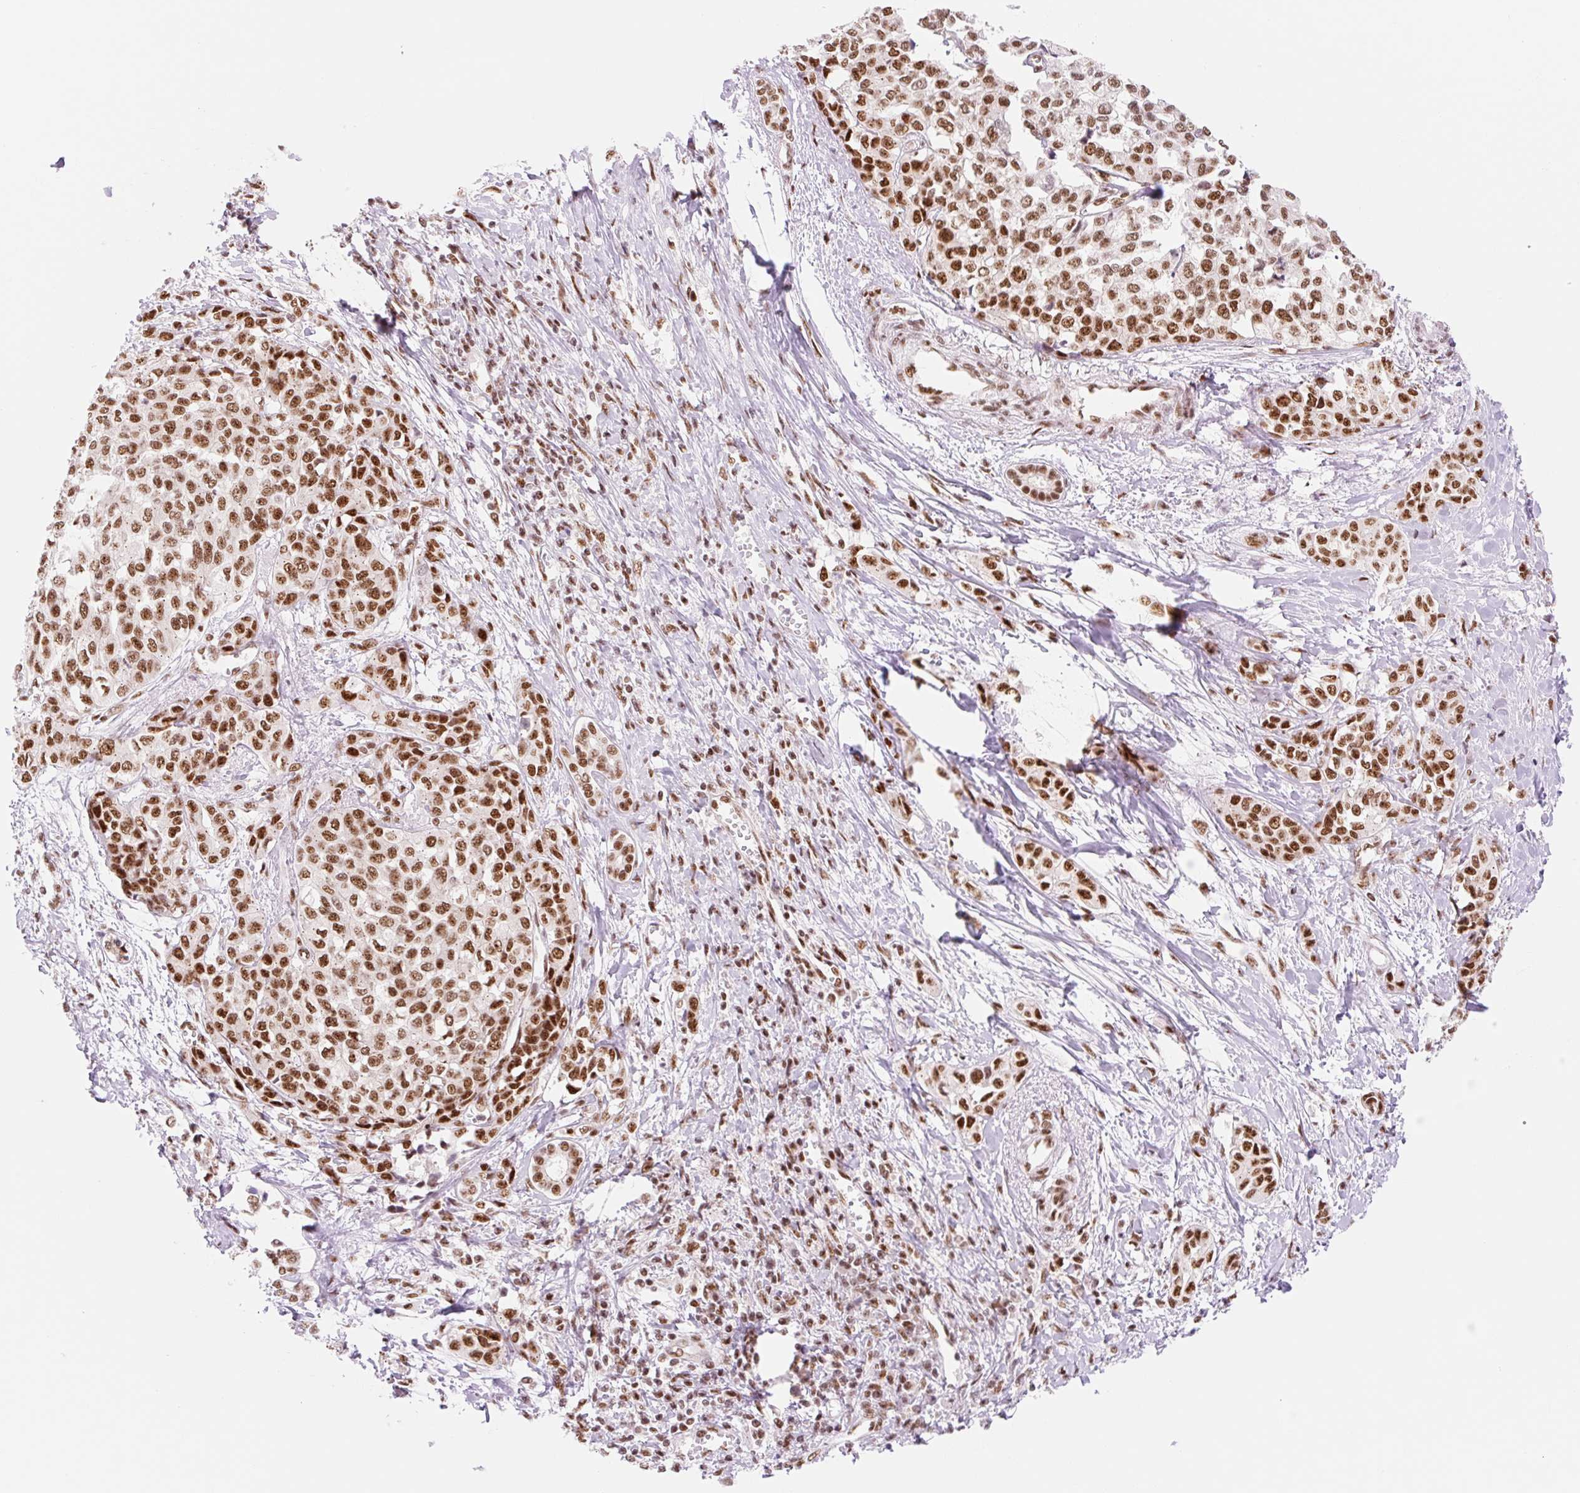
{"staining": {"intensity": "strong", "quantity": ">75%", "location": "nuclear"}, "tissue": "liver cancer", "cell_type": "Tumor cells", "image_type": "cancer", "snomed": [{"axis": "morphology", "description": "Cholangiocarcinoma"}, {"axis": "topography", "description": "Liver"}], "caption": "There is high levels of strong nuclear staining in tumor cells of liver cholangiocarcinoma, as demonstrated by immunohistochemical staining (brown color).", "gene": "PRDM11", "patient": {"sex": "female", "age": 77}}